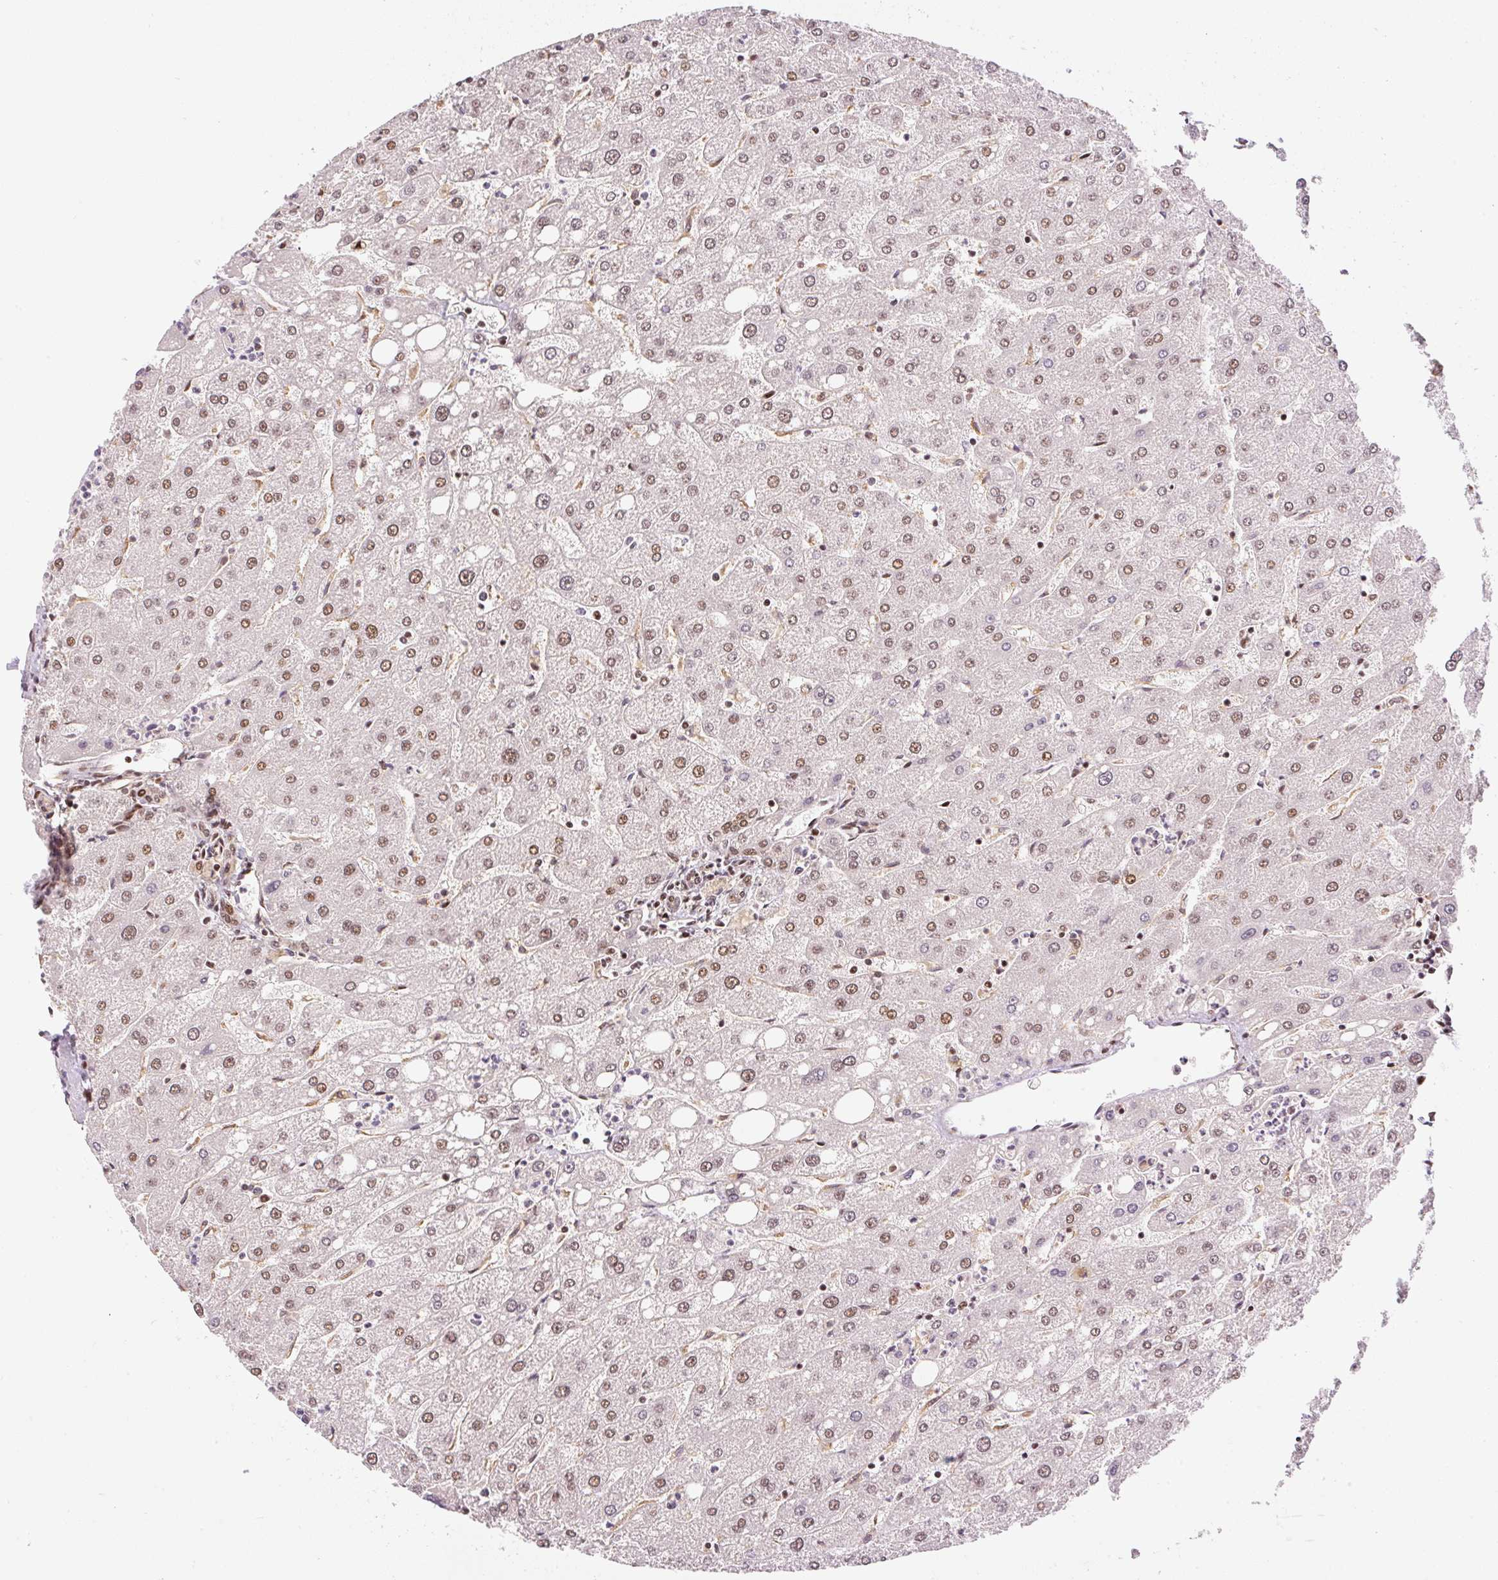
{"staining": {"intensity": "moderate", "quantity": ">75%", "location": "nuclear"}, "tissue": "liver", "cell_type": "Cholangiocytes", "image_type": "normal", "snomed": [{"axis": "morphology", "description": "Normal tissue, NOS"}, {"axis": "topography", "description": "Liver"}], "caption": "IHC photomicrograph of normal liver stained for a protein (brown), which demonstrates medium levels of moderate nuclear expression in about >75% of cholangiocytes.", "gene": "INTS8", "patient": {"sex": "male", "age": 67}}